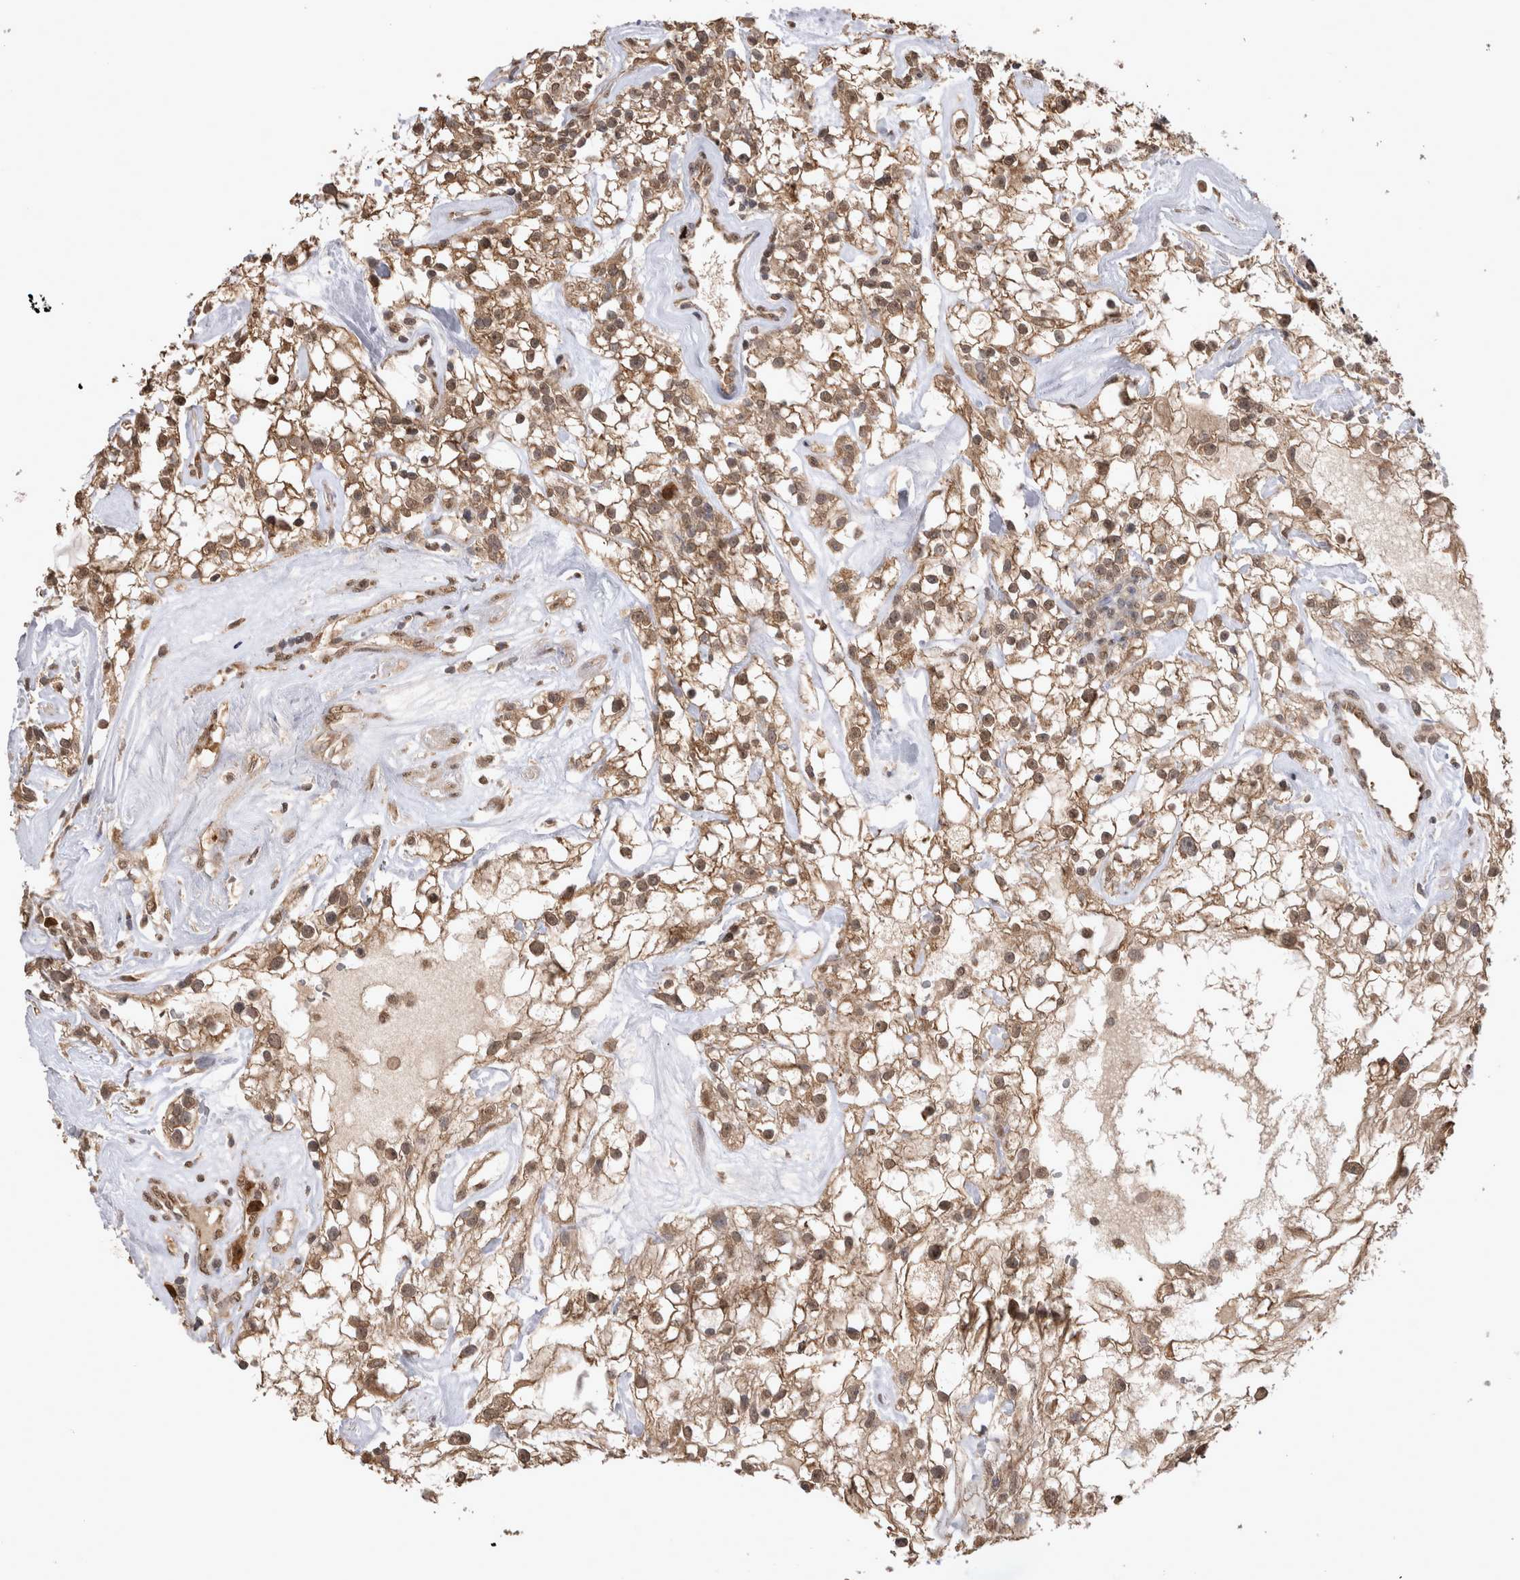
{"staining": {"intensity": "weak", "quantity": ">75%", "location": "cytoplasmic/membranous,nuclear"}, "tissue": "renal cancer", "cell_type": "Tumor cells", "image_type": "cancer", "snomed": [{"axis": "morphology", "description": "Adenocarcinoma, NOS"}, {"axis": "topography", "description": "Kidney"}], "caption": "A micrograph of human renal cancer (adenocarcinoma) stained for a protein displays weak cytoplasmic/membranous and nuclear brown staining in tumor cells.", "gene": "PAK4", "patient": {"sex": "female", "age": 60}}